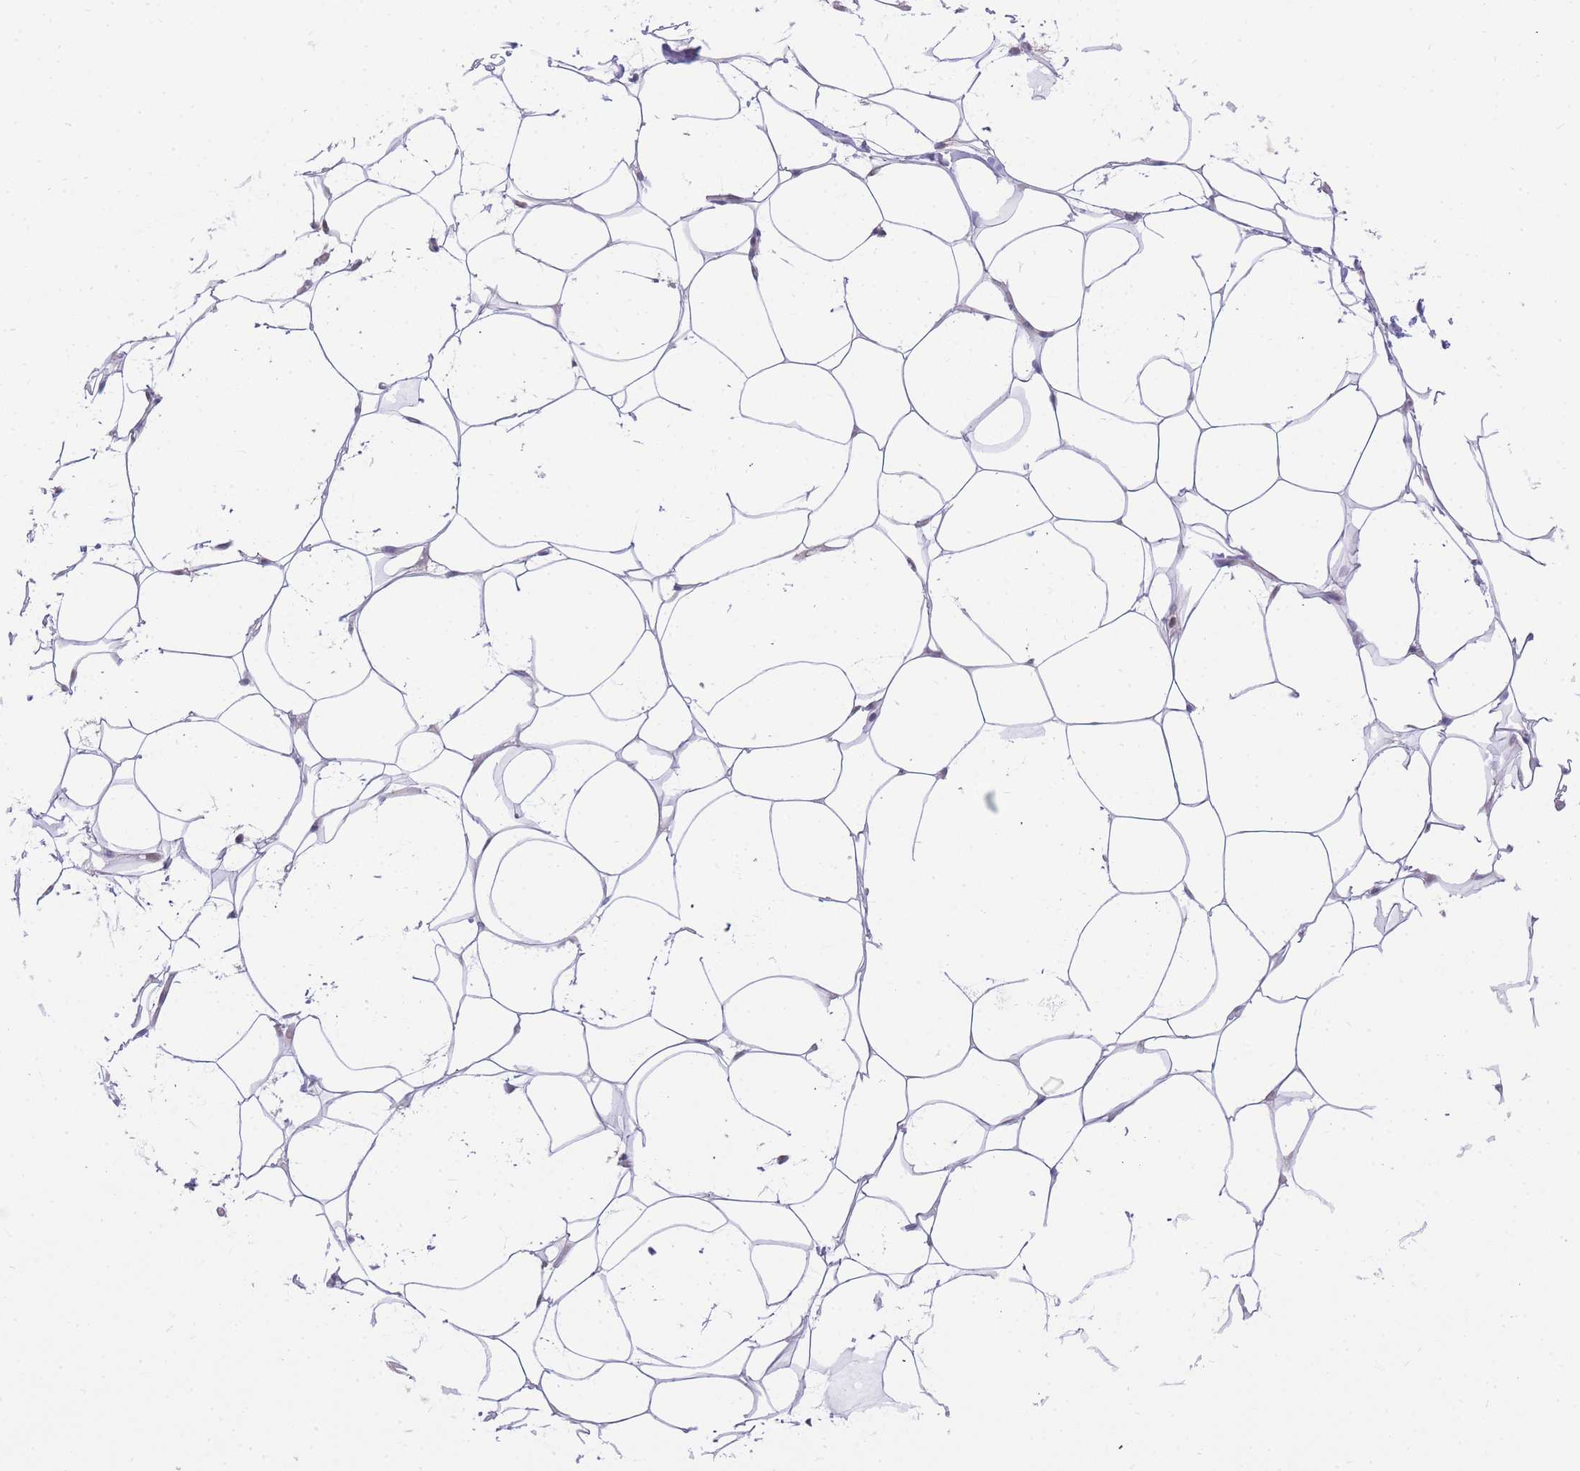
{"staining": {"intensity": "negative", "quantity": "none", "location": "none"}, "tissue": "adipose tissue", "cell_type": "Adipocytes", "image_type": "normal", "snomed": [{"axis": "morphology", "description": "Normal tissue, NOS"}, {"axis": "topography", "description": "Breast"}], "caption": "The photomicrograph demonstrates no significant expression in adipocytes of adipose tissue.", "gene": "PUS10", "patient": {"sex": "female", "age": 26}}